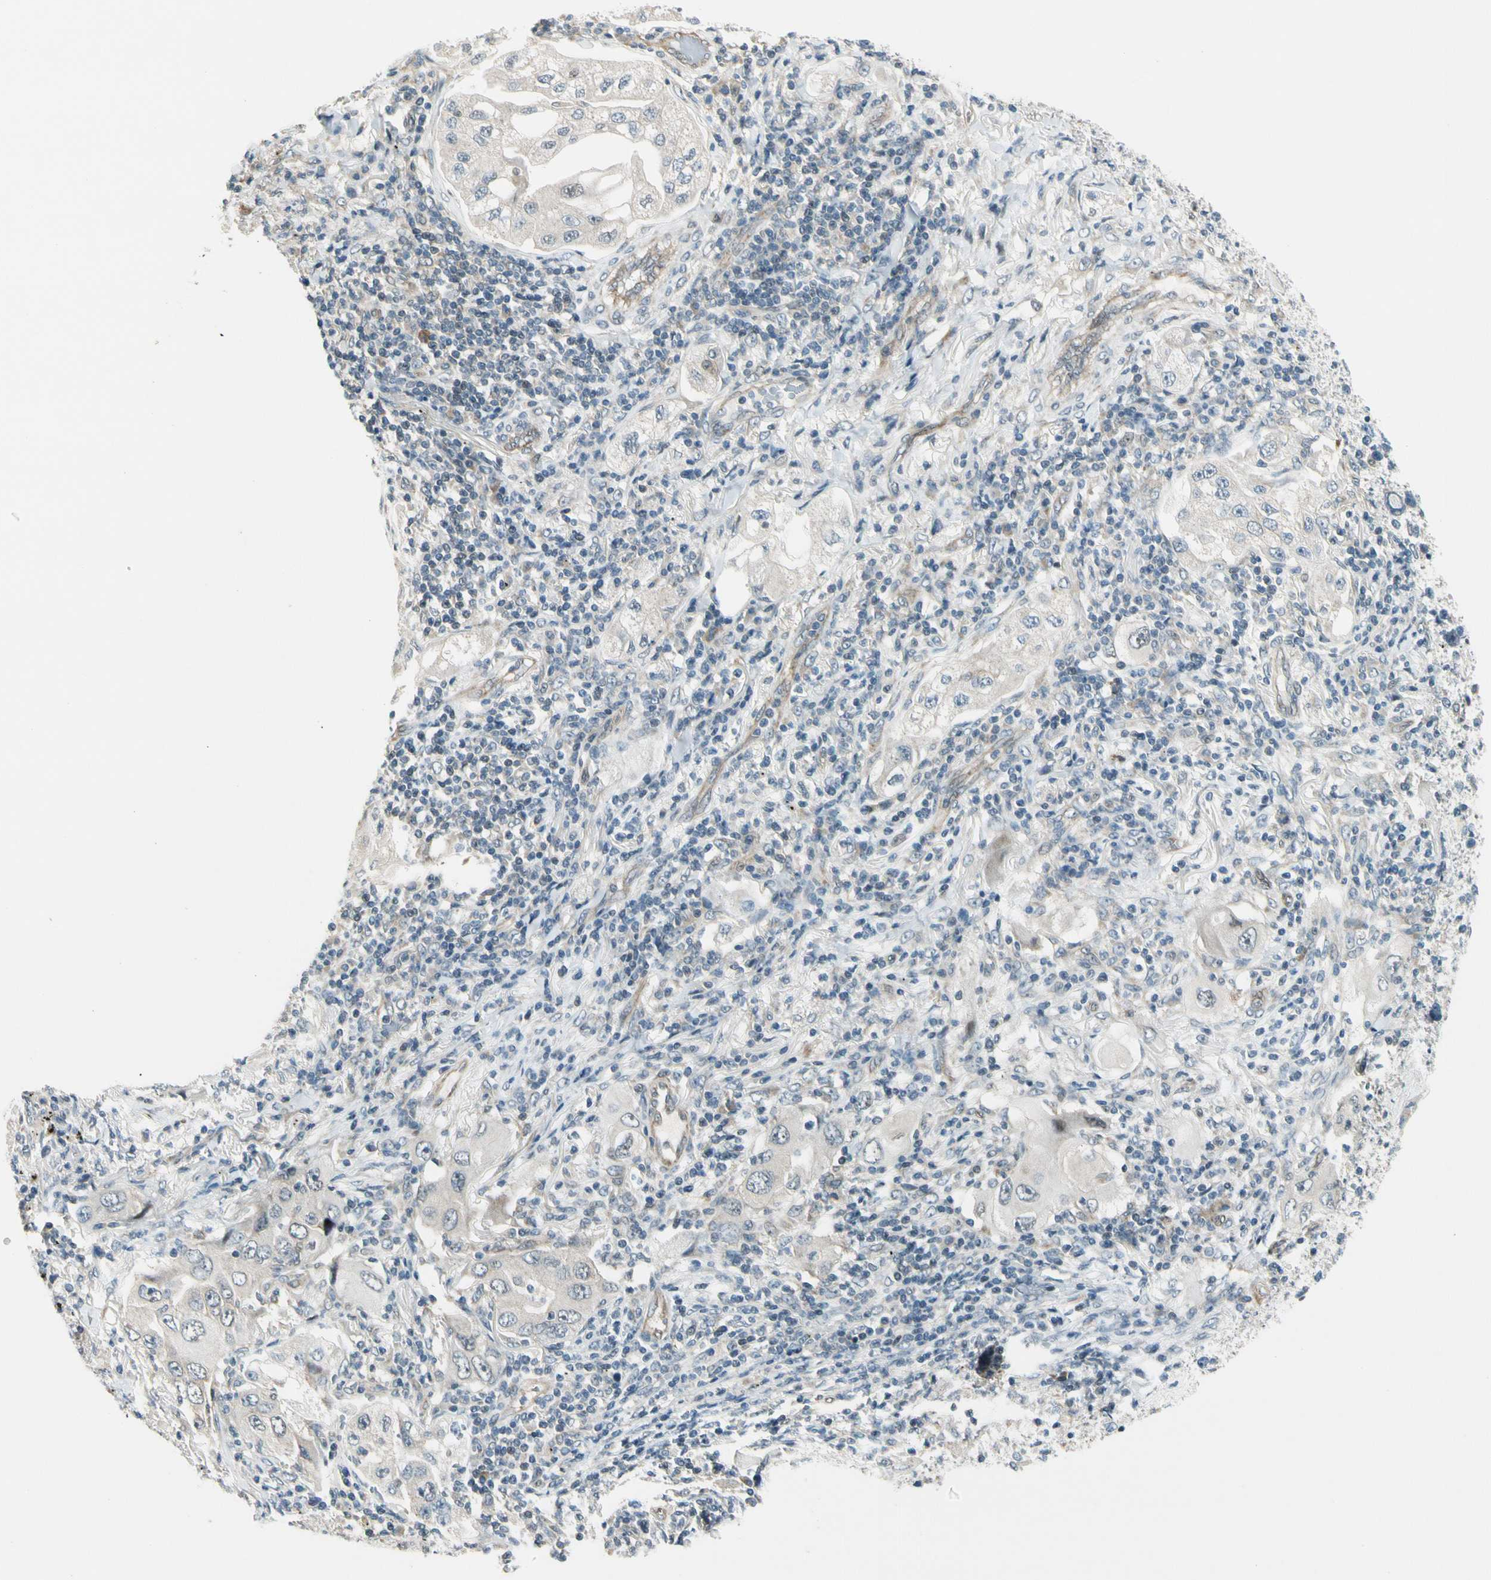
{"staining": {"intensity": "negative", "quantity": "none", "location": "none"}, "tissue": "lung cancer", "cell_type": "Tumor cells", "image_type": "cancer", "snomed": [{"axis": "morphology", "description": "Adenocarcinoma, NOS"}, {"axis": "topography", "description": "Lung"}], "caption": "A histopathology image of human lung adenocarcinoma is negative for staining in tumor cells.", "gene": "SVBP", "patient": {"sex": "female", "age": 65}}